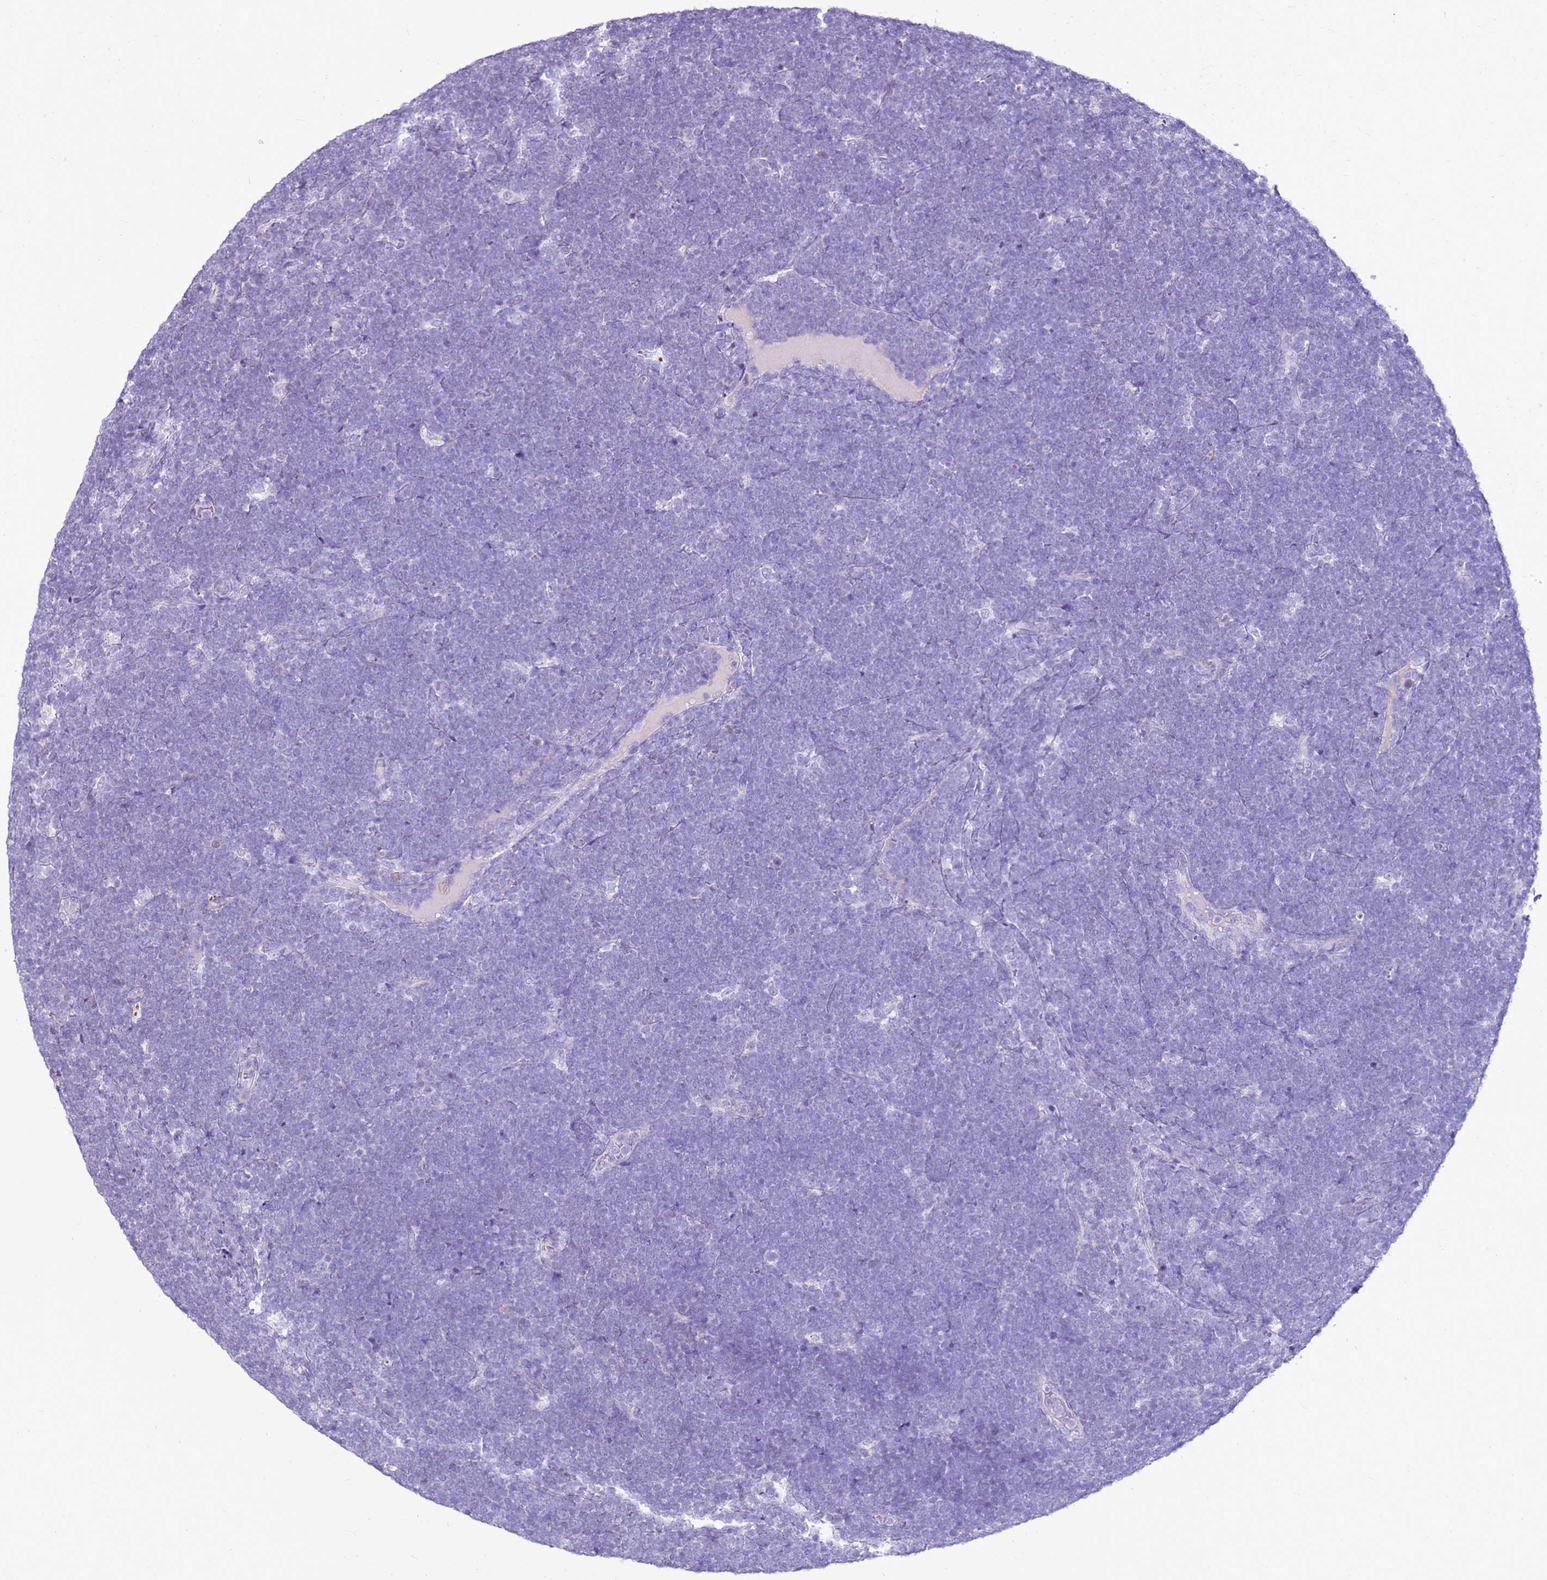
{"staining": {"intensity": "negative", "quantity": "none", "location": "none"}, "tissue": "lymphoma", "cell_type": "Tumor cells", "image_type": "cancer", "snomed": [{"axis": "morphology", "description": "Malignant lymphoma, non-Hodgkin's type, High grade"}, {"axis": "topography", "description": "Lymph node"}], "caption": "Tumor cells show no significant staining in lymphoma. The staining was performed using DAB (3,3'-diaminobenzidine) to visualize the protein expression in brown, while the nuclei were stained in blue with hematoxylin (Magnification: 20x).", "gene": "FABP2", "patient": {"sex": "male", "age": 13}}